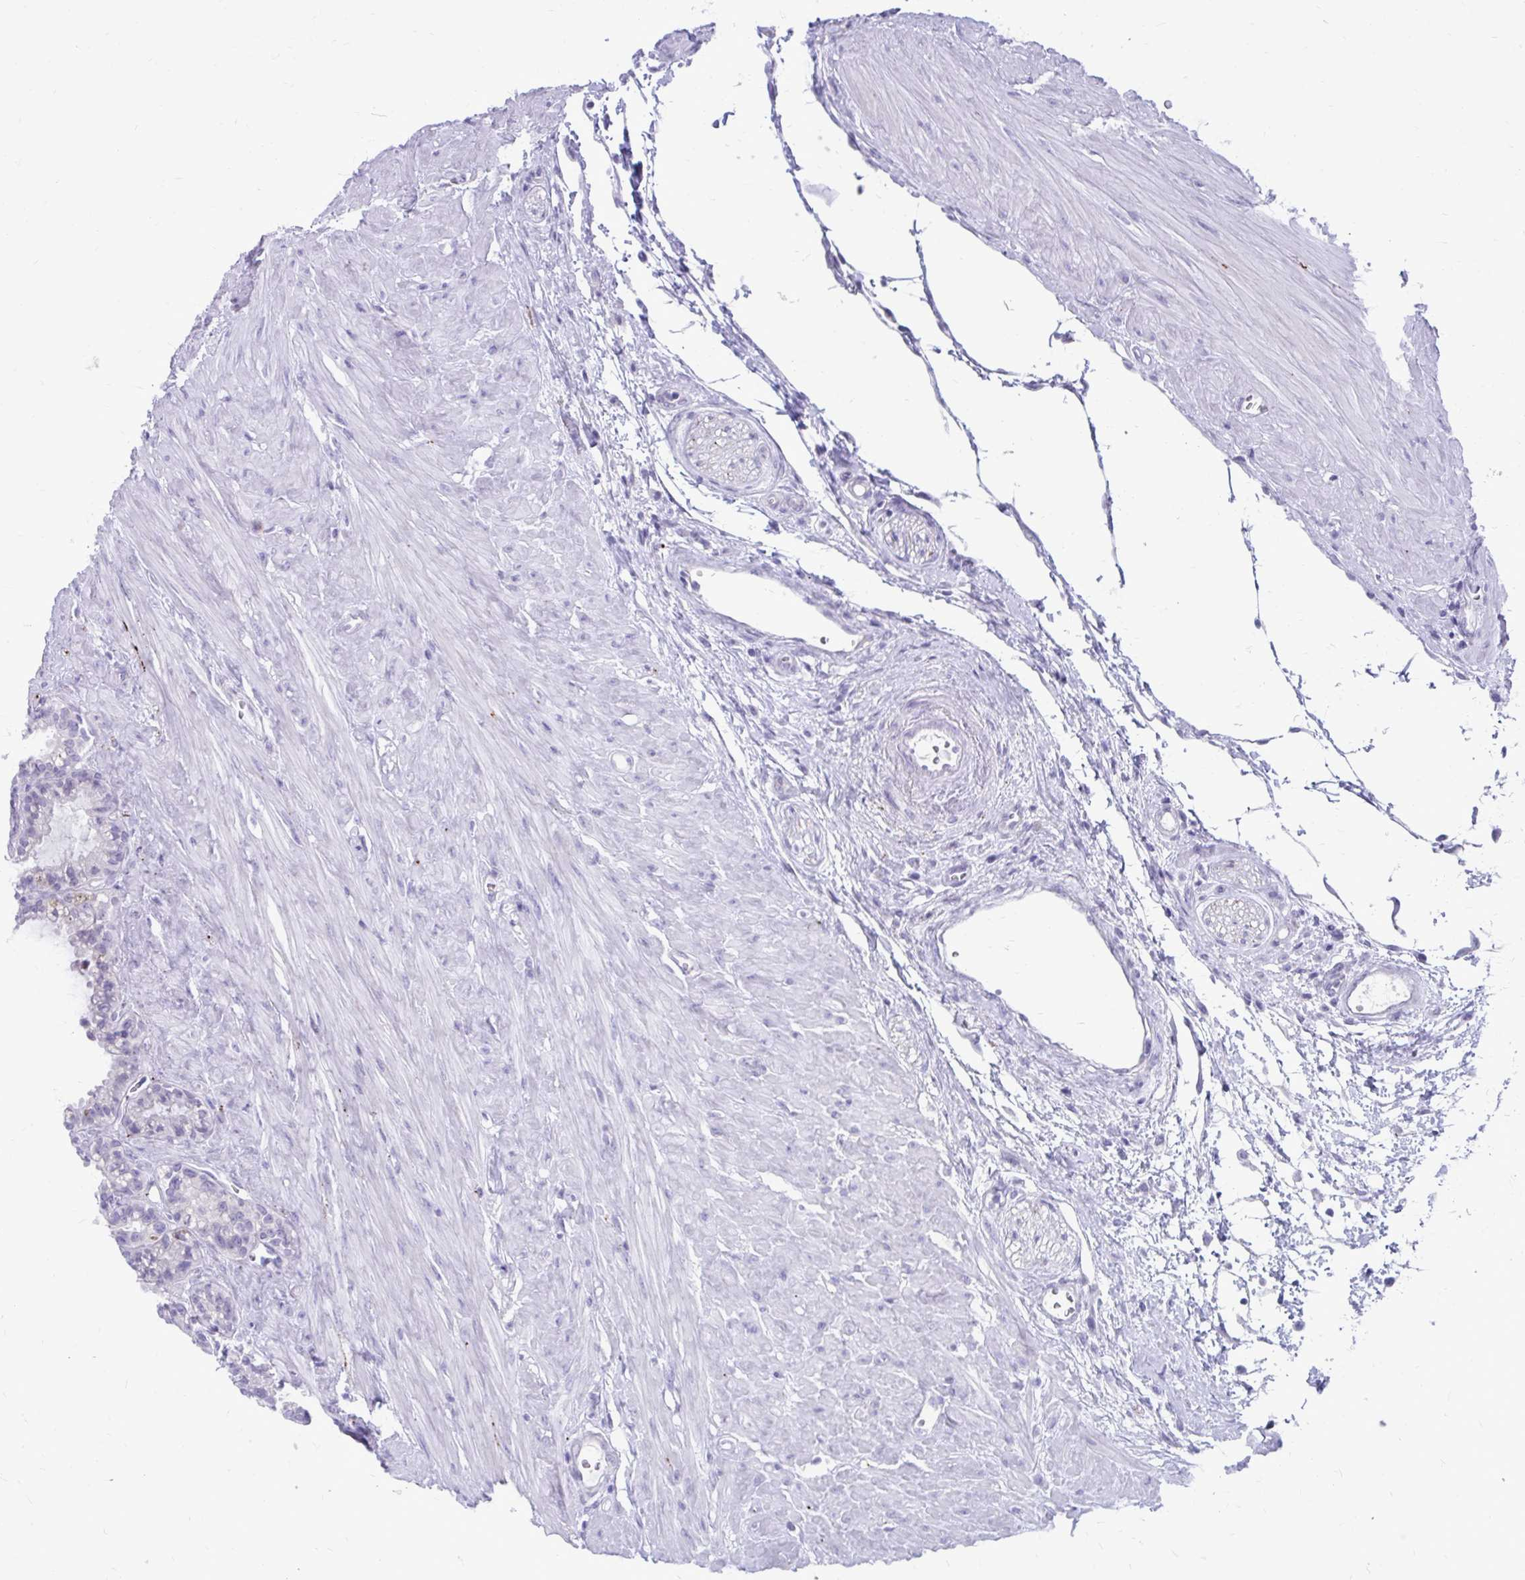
{"staining": {"intensity": "negative", "quantity": "none", "location": "none"}, "tissue": "seminal vesicle", "cell_type": "Glandular cells", "image_type": "normal", "snomed": [{"axis": "morphology", "description": "Normal tissue, NOS"}, {"axis": "topography", "description": "Seminal veicle"}], "caption": "Immunohistochemical staining of benign human seminal vesicle reveals no significant positivity in glandular cells. (Stains: DAB immunohistochemistry (IHC) with hematoxylin counter stain, Microscopy: brightfield microscopy at high magnification).", "gene": "LCN15", "patient": {"sex": "male", "age": 76}}